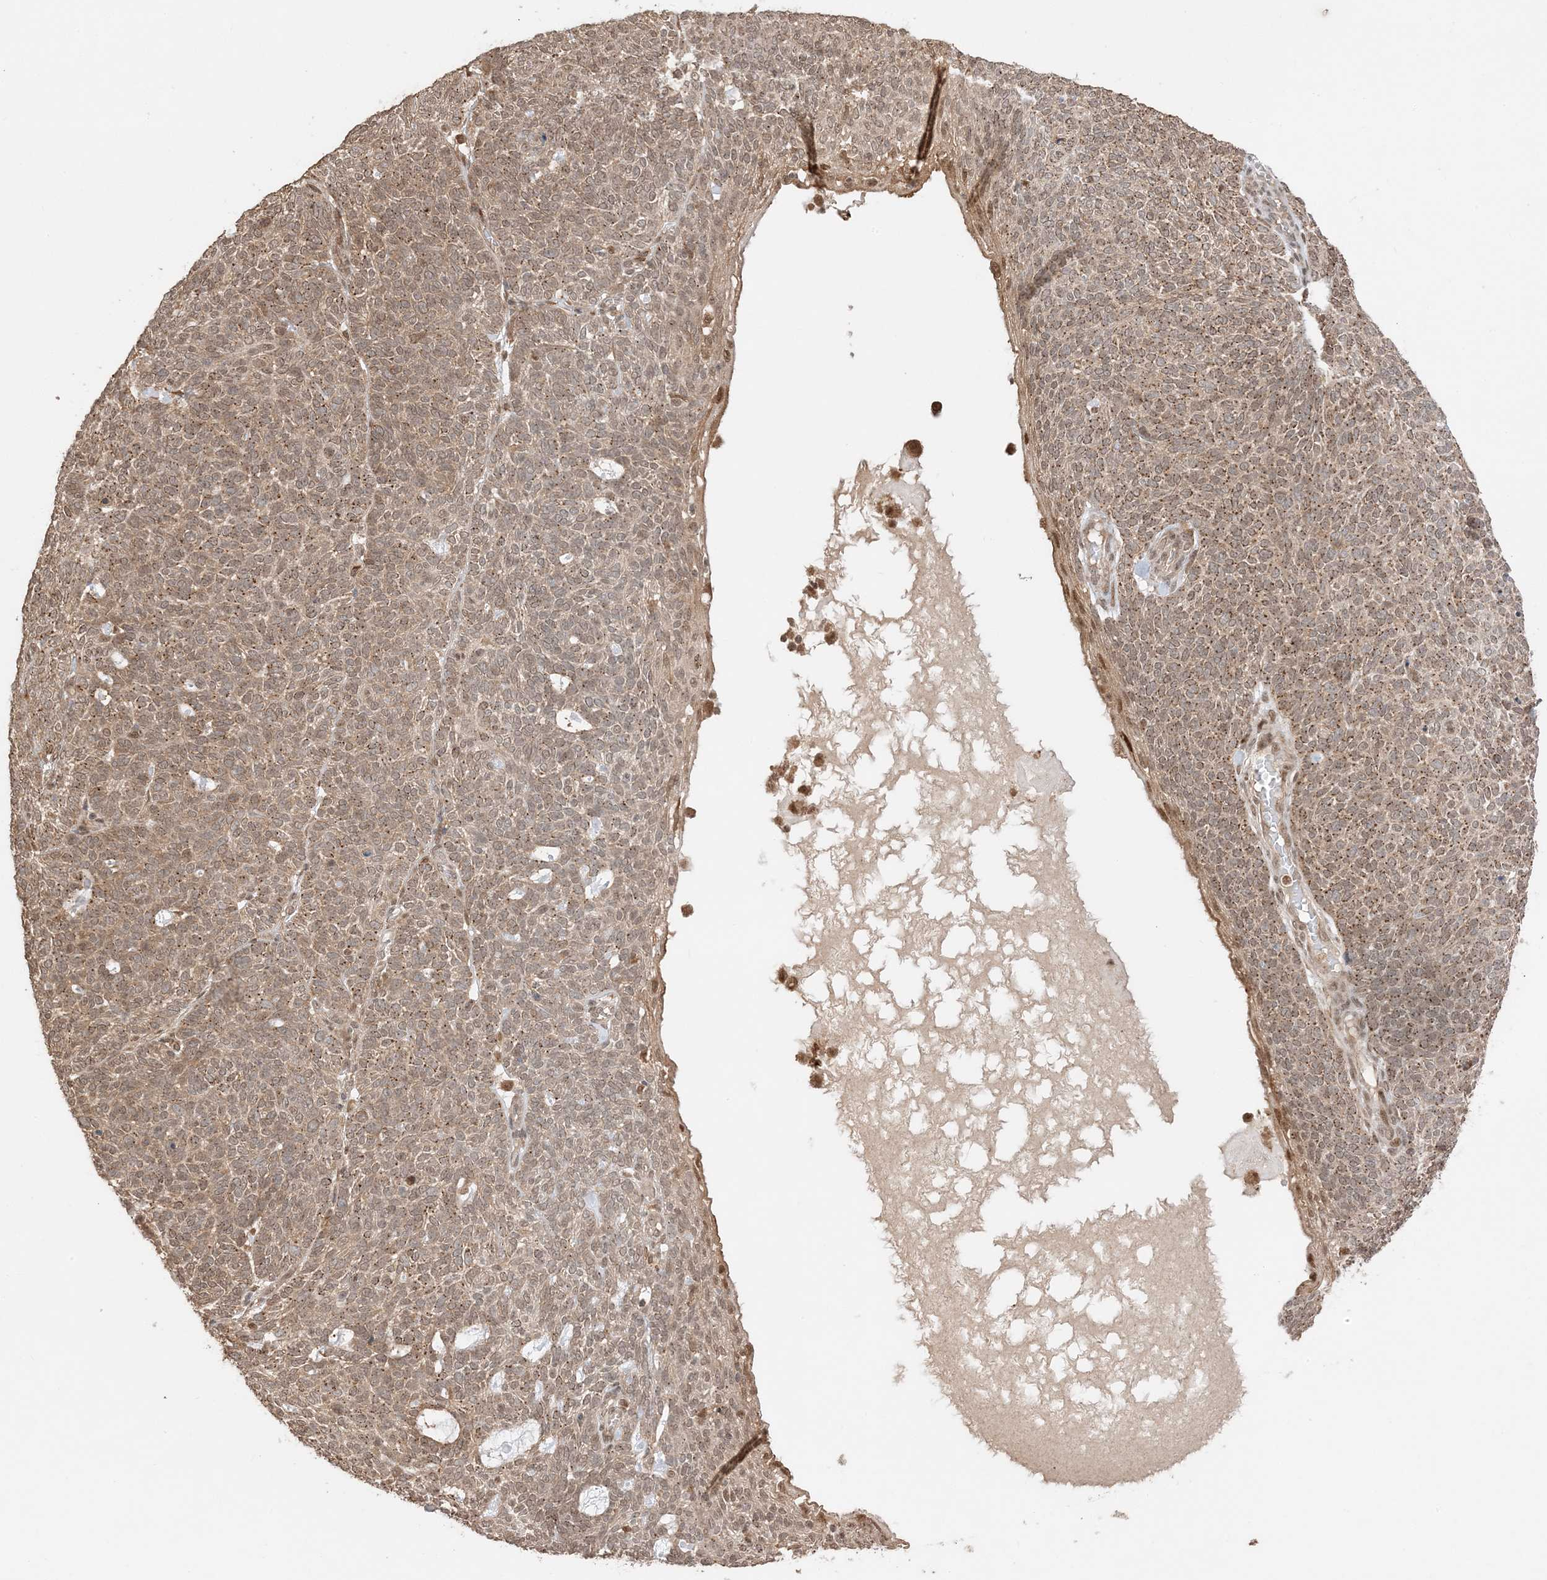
{"staining": {"intensity": "moderate", "quantity": ">75%", "location": "cytoplasmic/membranous"}, "tissue": "skin cancer", "cell_type": "Tumor cells", "image_type": "cancer", "snomed": [{"axis": "morphology", "description": "Squamous cell carcinoma, NOS"}, {"axis": "topography", "description": "Skin"}], "caption": "A brown stain highlights moderate cytoplasmic/membranous expression of a protein in skin squamous cell carcinoma tumor cells. (DAB (3,3'-diaminobenzidine) IHC, brown staining for protein, blue staining for nuclei).", "gene": "ZBTB41", "patient": {"sex": "female", "age": 90}}